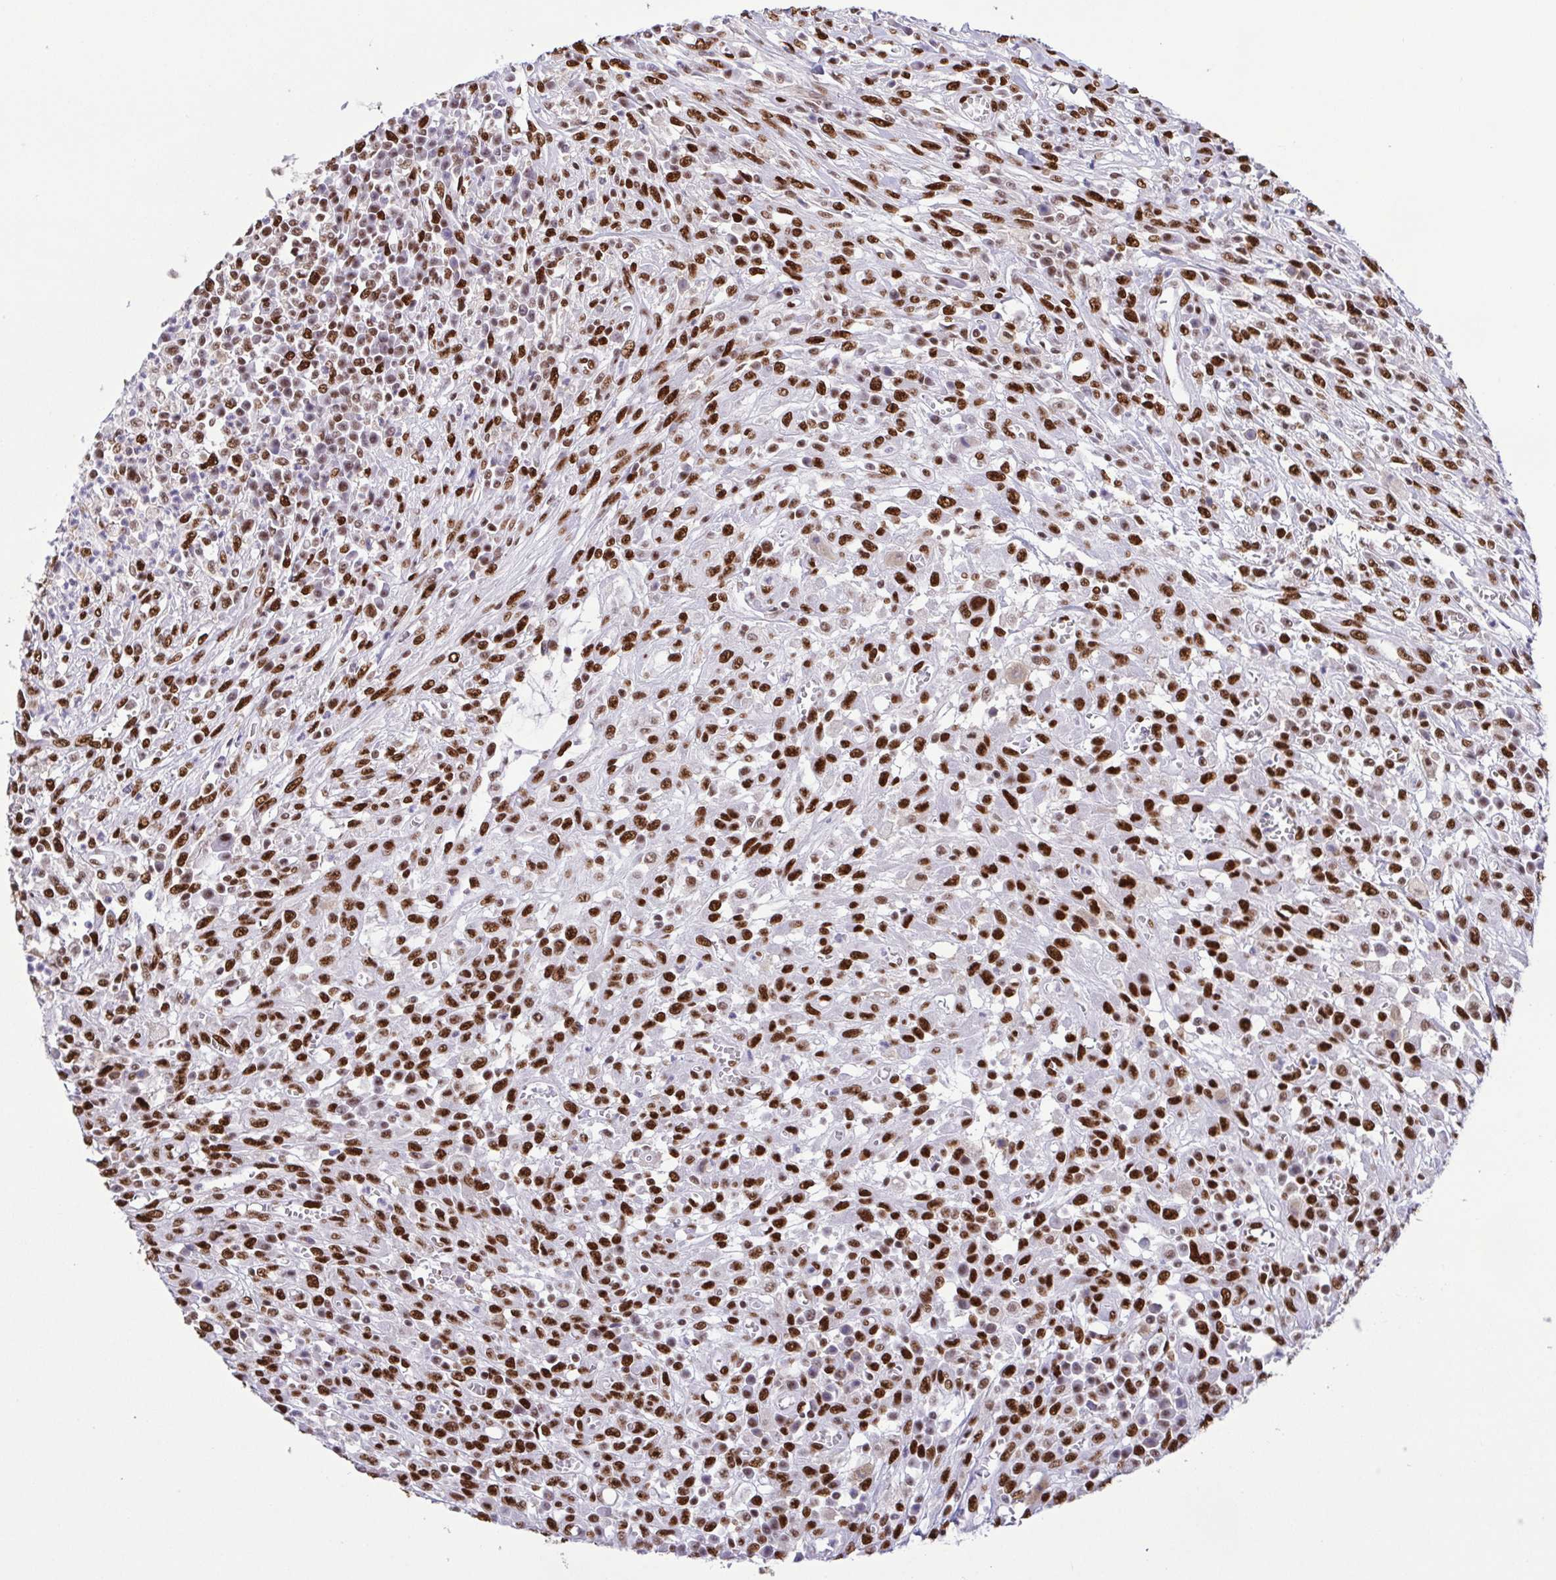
{"staining": {"intensity": "strong", "quantity": ">75%", "location": "nuclear"}, "tissue": "colorectal cancer", "cell_type": "Tumor cells", "image_type": "cancer", "snomed": [{"axis": "morphology", "description": "Adenocarcinoma, NOS"}, {"axis": "topography", "description": "Colon"}], "caption": "The histopathology image reveals immunohistochemical staining of colorectal adenocarcinoma. There is strong nuclear positivity is appreciated in approximately >75% of tumor cells. (DAB (3,3'-diaminobenzidine) = brown stain, brightfield microscopy at high magnification).", "gene": "TRIM28", "patient": {"sex": "male", "age": 65}}